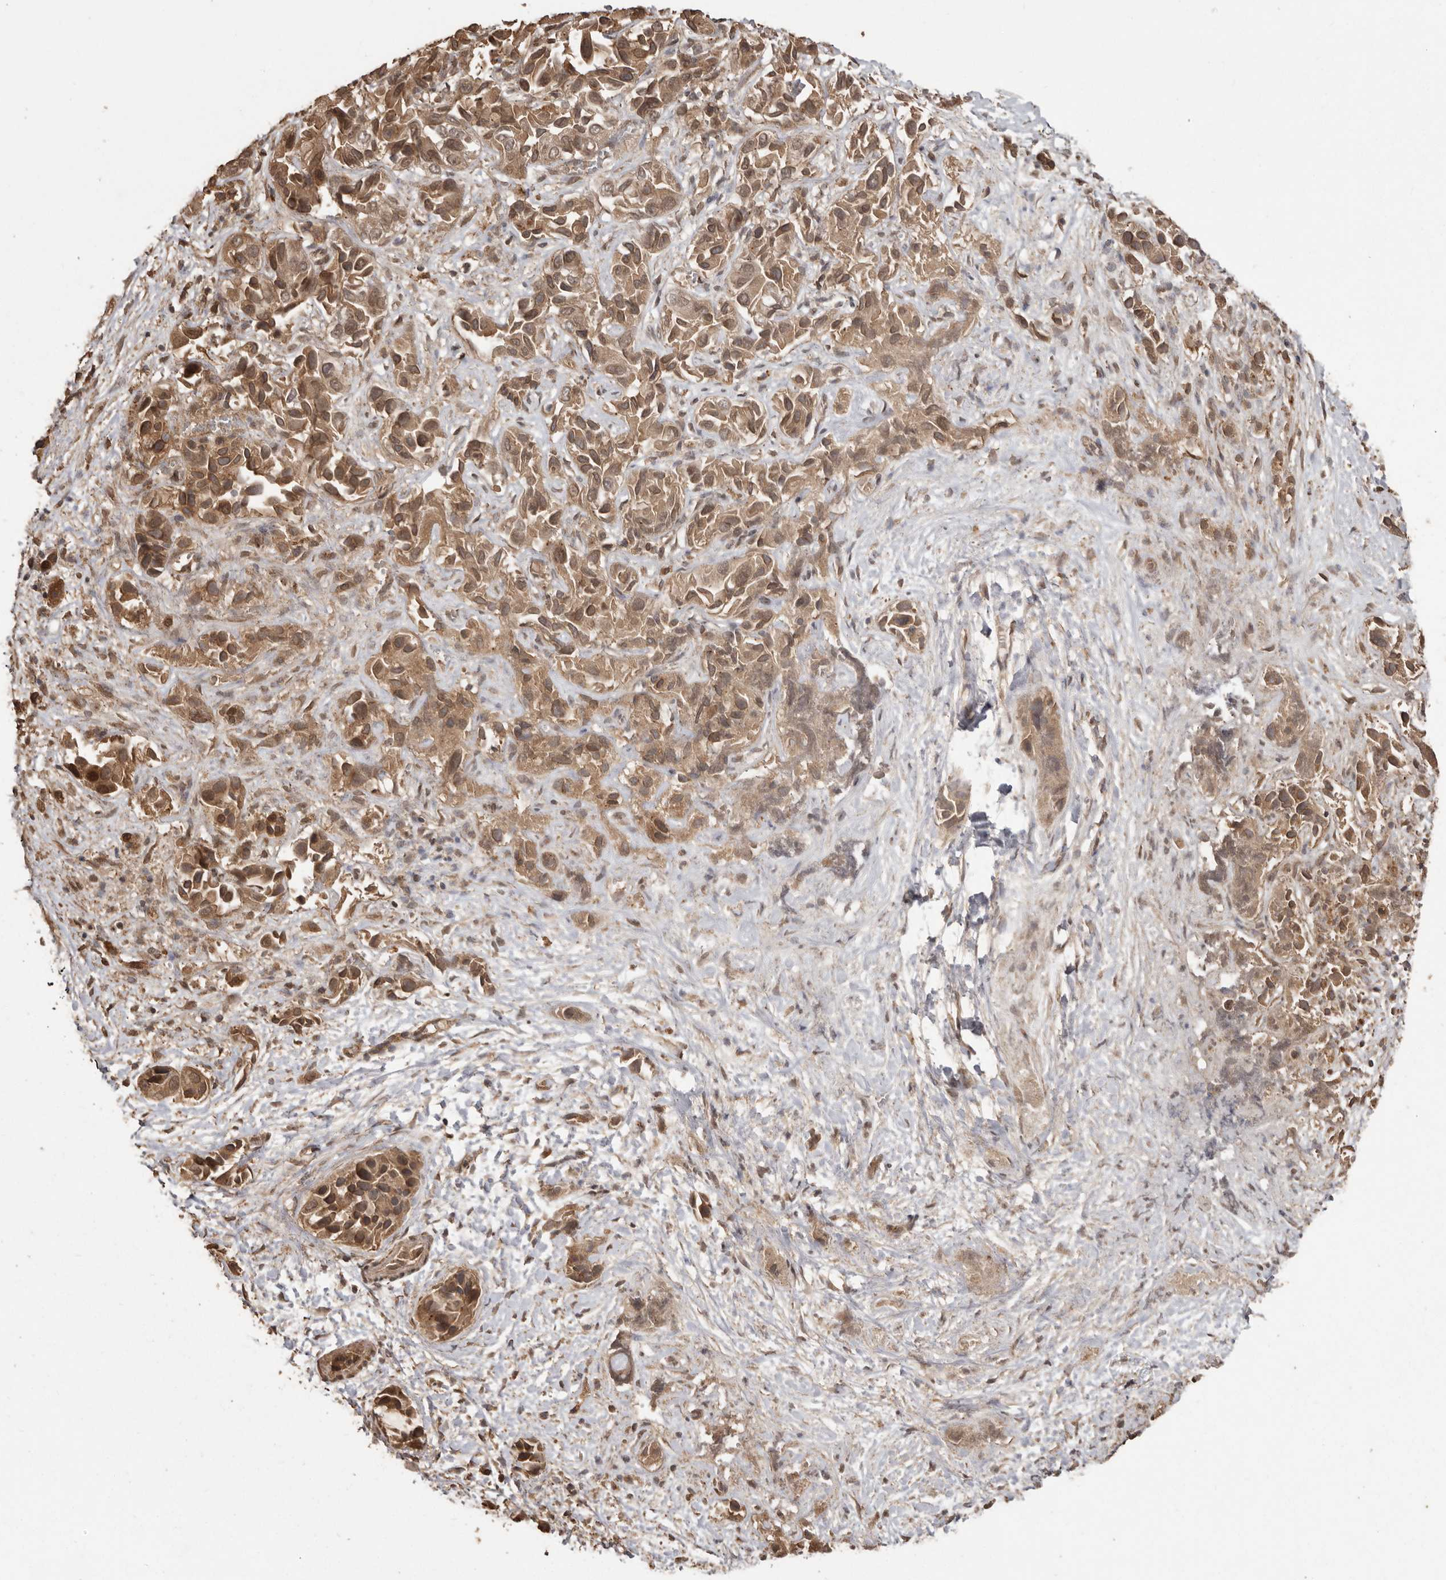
{"staining": {"intensity": "moderate", "quantity": ">75%", "location": "cytoplasmic/membranous,nuclear"}, "tissue": "liver cancer", "cell_type": "Tumor cells", "image_type": "cancer", "snomed": [{"axis": "morphology", "description": "Cholangiocarcinoma"}, {"axis": "topography", "description": "Liver"}], "caption": "Liver cancer stained with immunohistochemistry (IHC) displays moderate cytoplasmic/membranous and nuclear staining in approximately >75% of tumor cells.", "gene": "NUP43", "patient": {"sex": "female", "age": 52}}